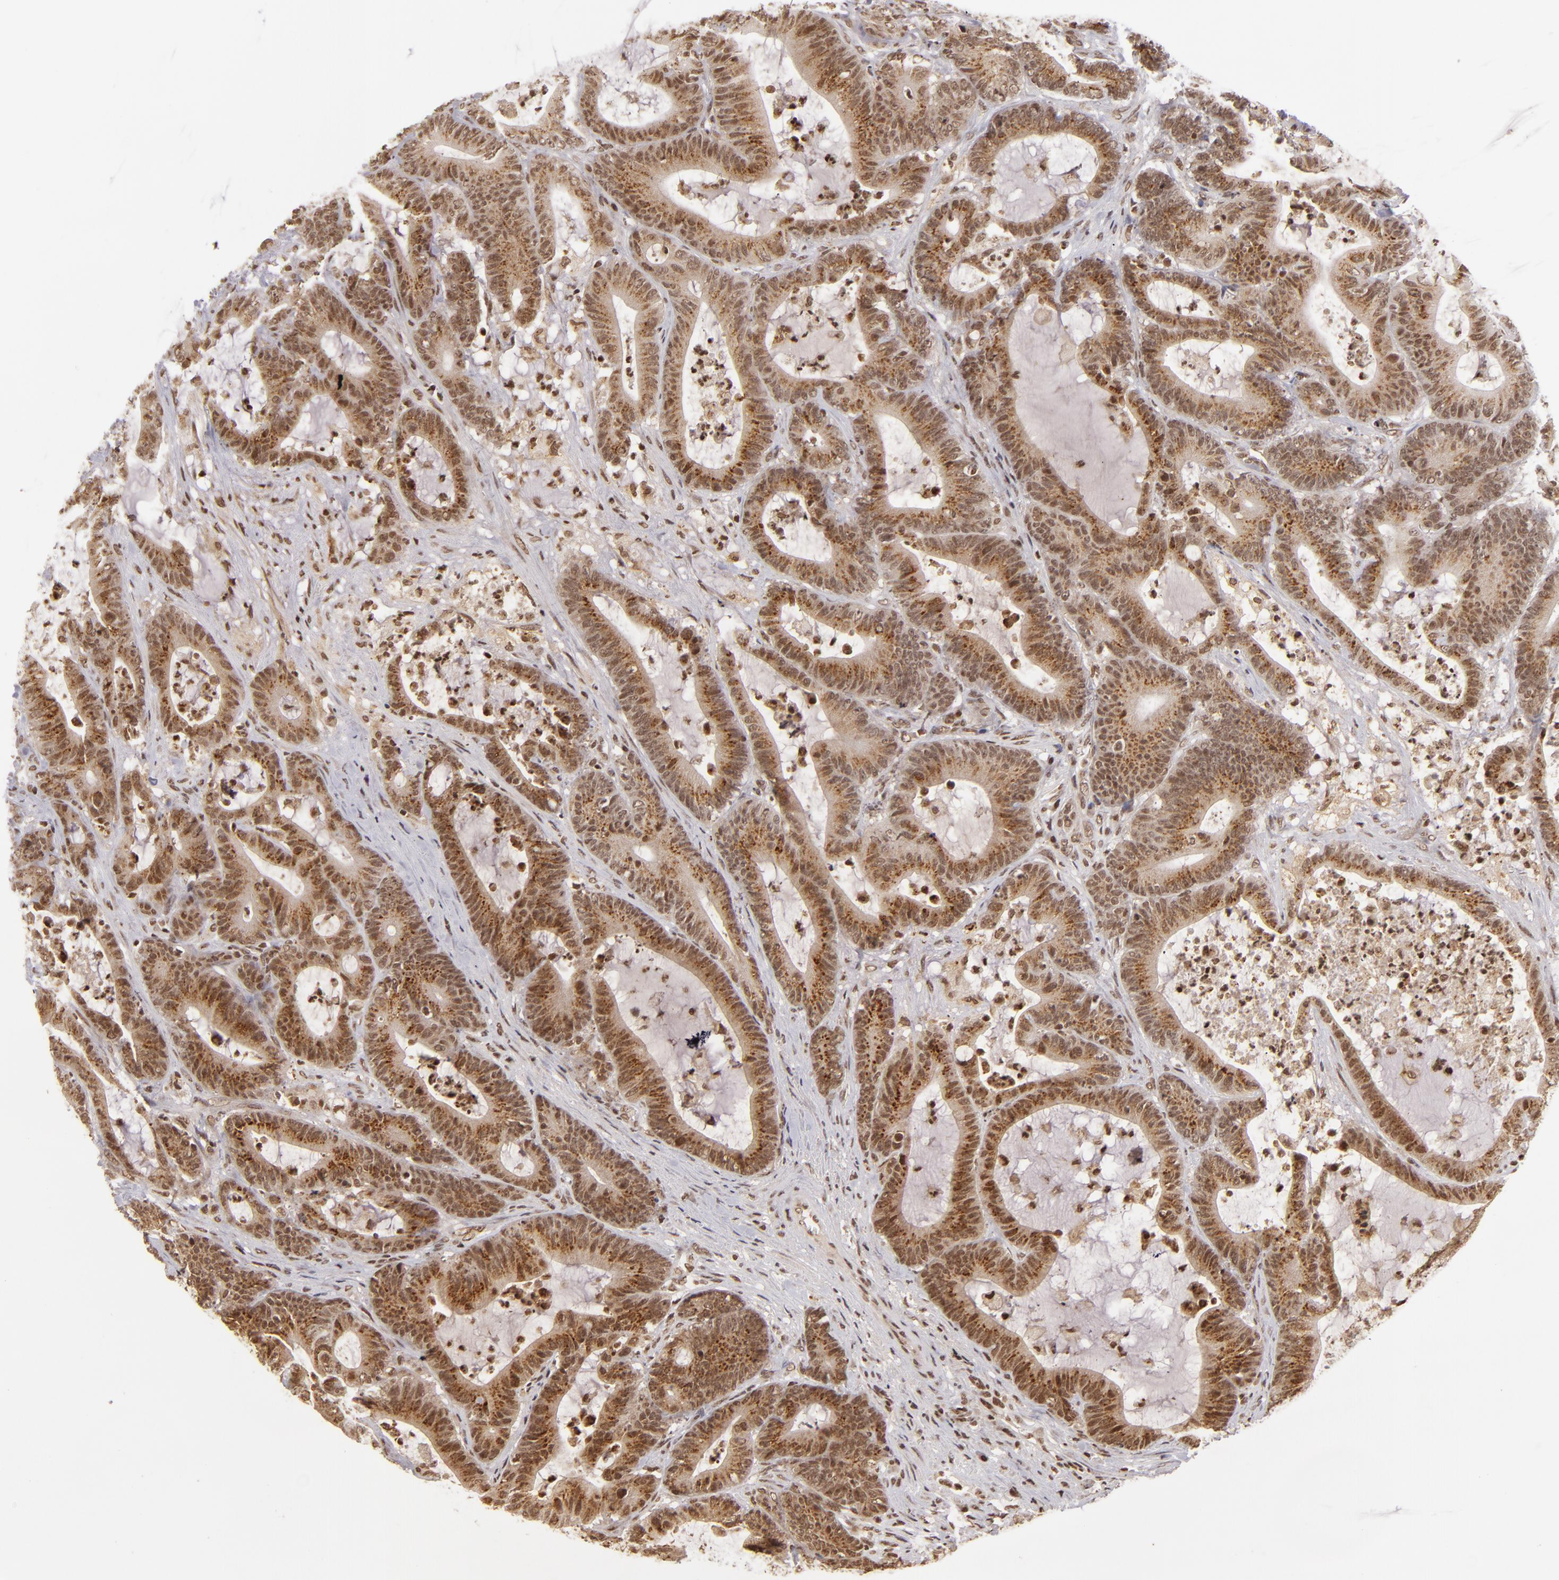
{"staining": {"intensity": "strong", "quantity": ">75%", "location": "cytoplasmic/membranous,nuclear"}, "tissue": "colorectal cancer", "cell_type": "Tumor cells", "image_type": "cancer", "snomed": [{"axis": "morphology", "description": "Adenocarcinoma, NOS"}, {"axis": "topography", "description": "Colon"}], "caption": "Human colorectal cancer stained with a protein marker exhibits strong staining in tumor cells.", "gene": "CUL3", "patient": {"sex": "female", "age": 84}}